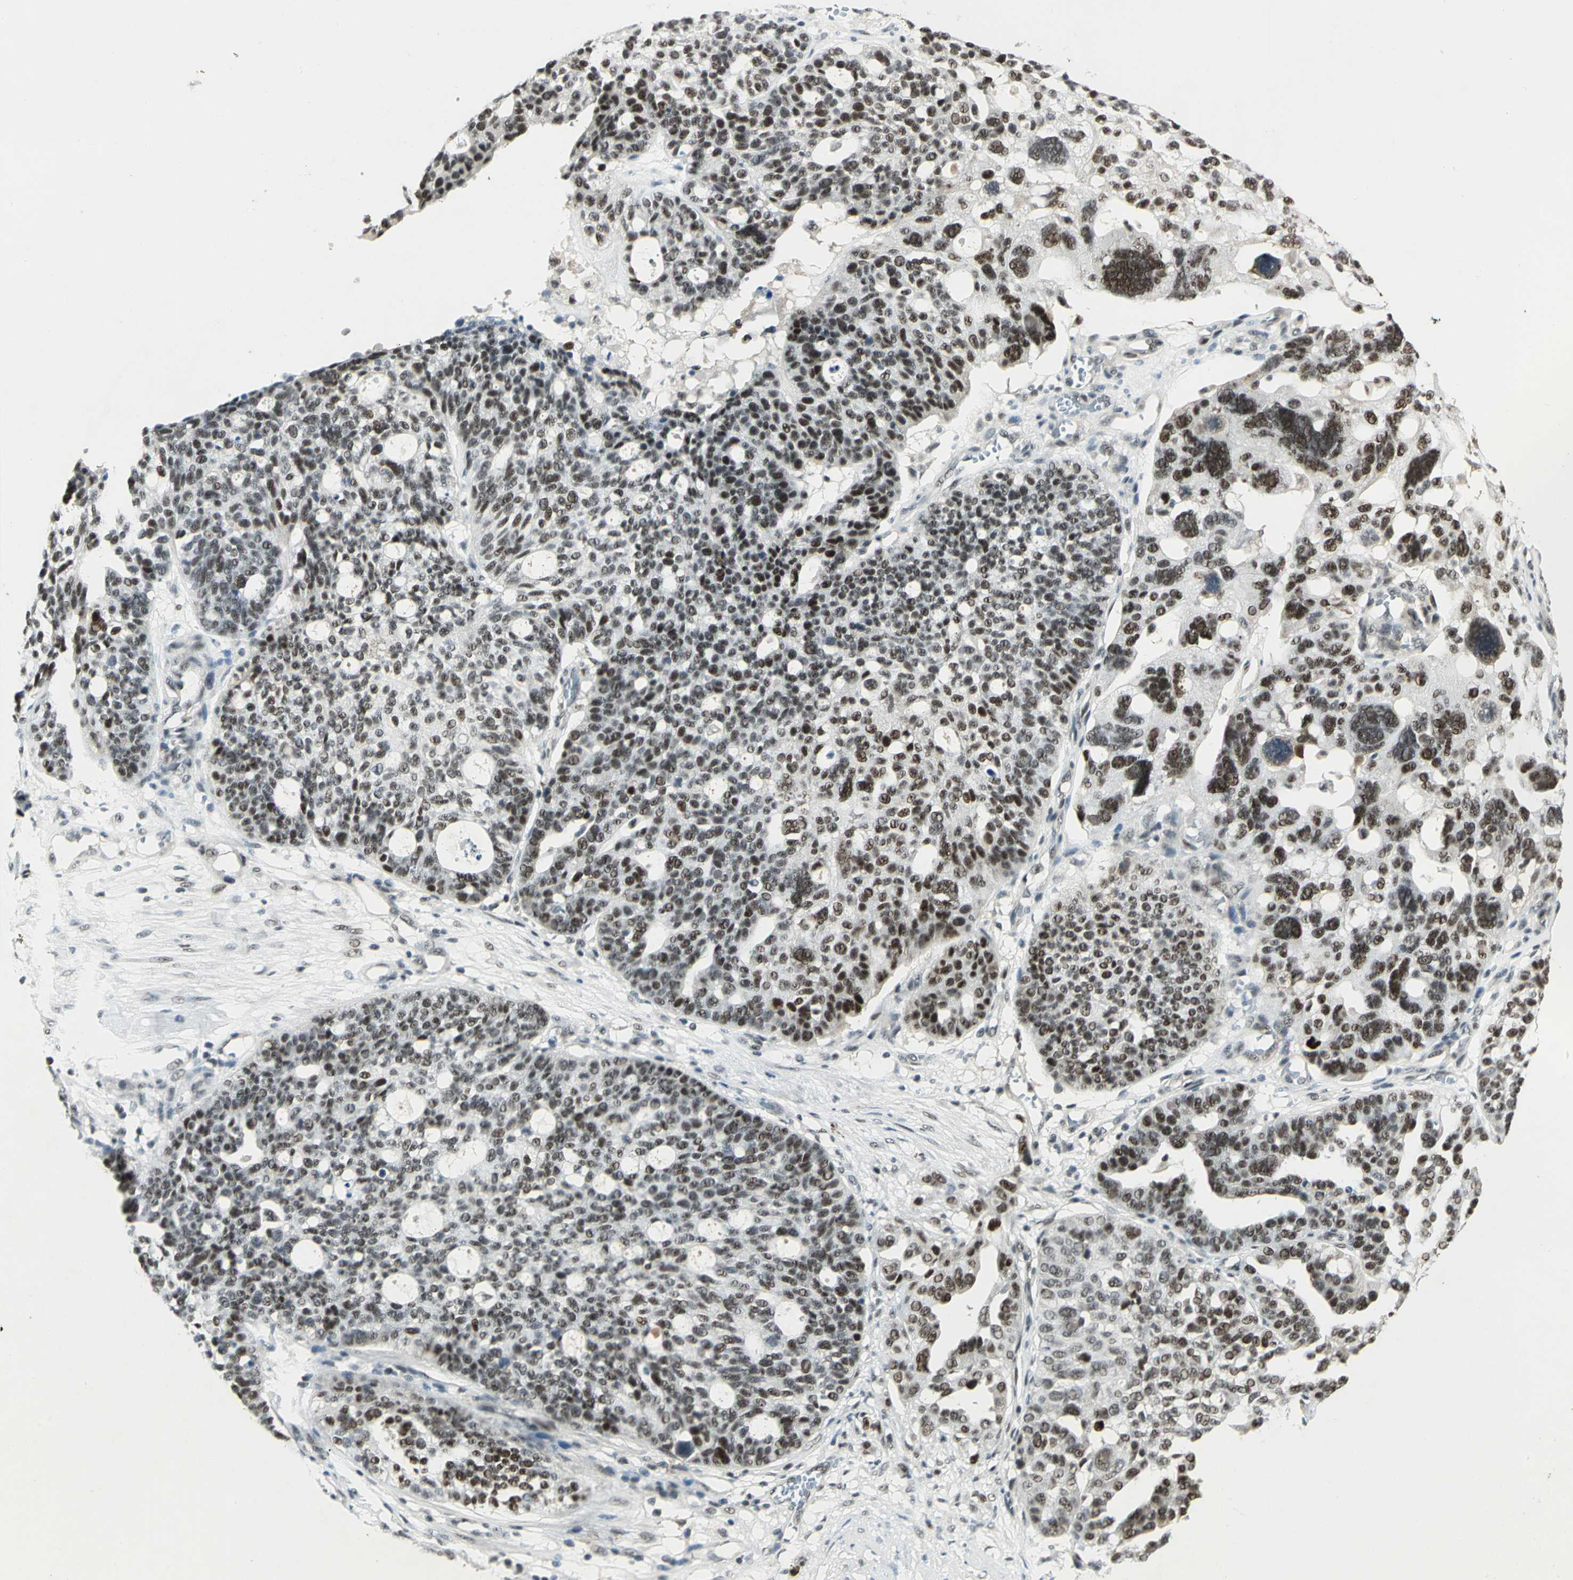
{"staining": {"intensity": "strong", "quantity": ">75%", "location": "nuclear"}, "tissue": "ovarian cancer", "cell_type": "Tumor cells", "image_type": "cancer", "snomed": [{"axis": "morphology", "description": "Cystadenocarcinoma, serous, NOS"}, {"axis": "topography", "description": "Ovary"}], "caption": "Human ovarian cancer (serous cystadenocarcinoma) stained for a protein (brown) demonstrates strong nuclear positive expression in approximately >75% of tumor cells.", "gene": "CCNT1", "patient": {"sex": "female", "age": 59}}